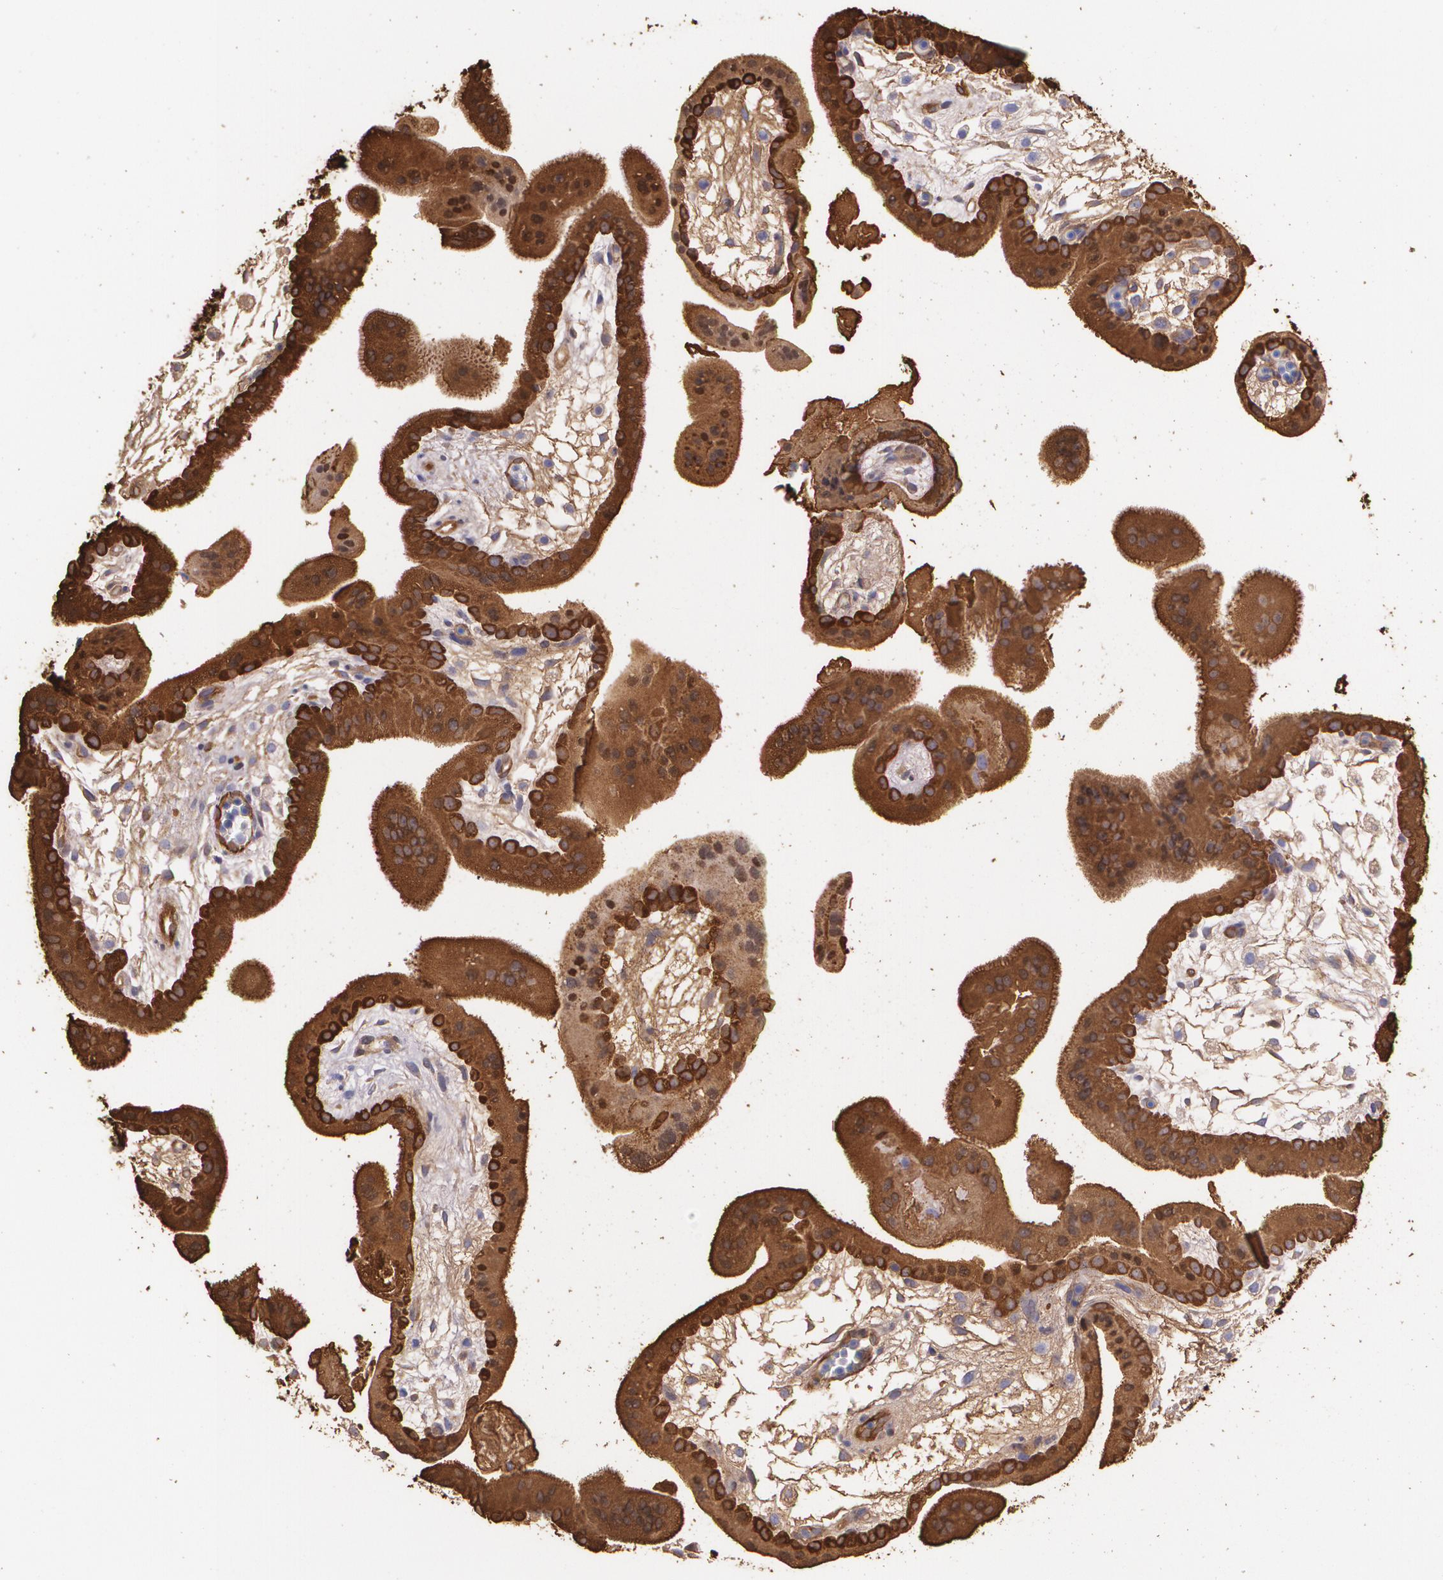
{"staining": {"intensity": "moderate", "quantity": ">75%", "location": "cytoplasmic/membranous"}, "tissue": "placenta", "cell_type": "Decidual cells", "image_type": "normal", "snomed": [{"axis": "morphology", "description": "Normal tissue, NOS"}, {"axis": "topography", "description": "Placenta"}], "caption": "Immunohistochemistry (DAB (3,3'-diaminobenzidine)) staining of benign placenta shows moderate cytoplasmic/membranous protein staining in approximately >75% of decidual cells.", "gene": "MMP2", "patient": {"sex": "female", "age": 35}}